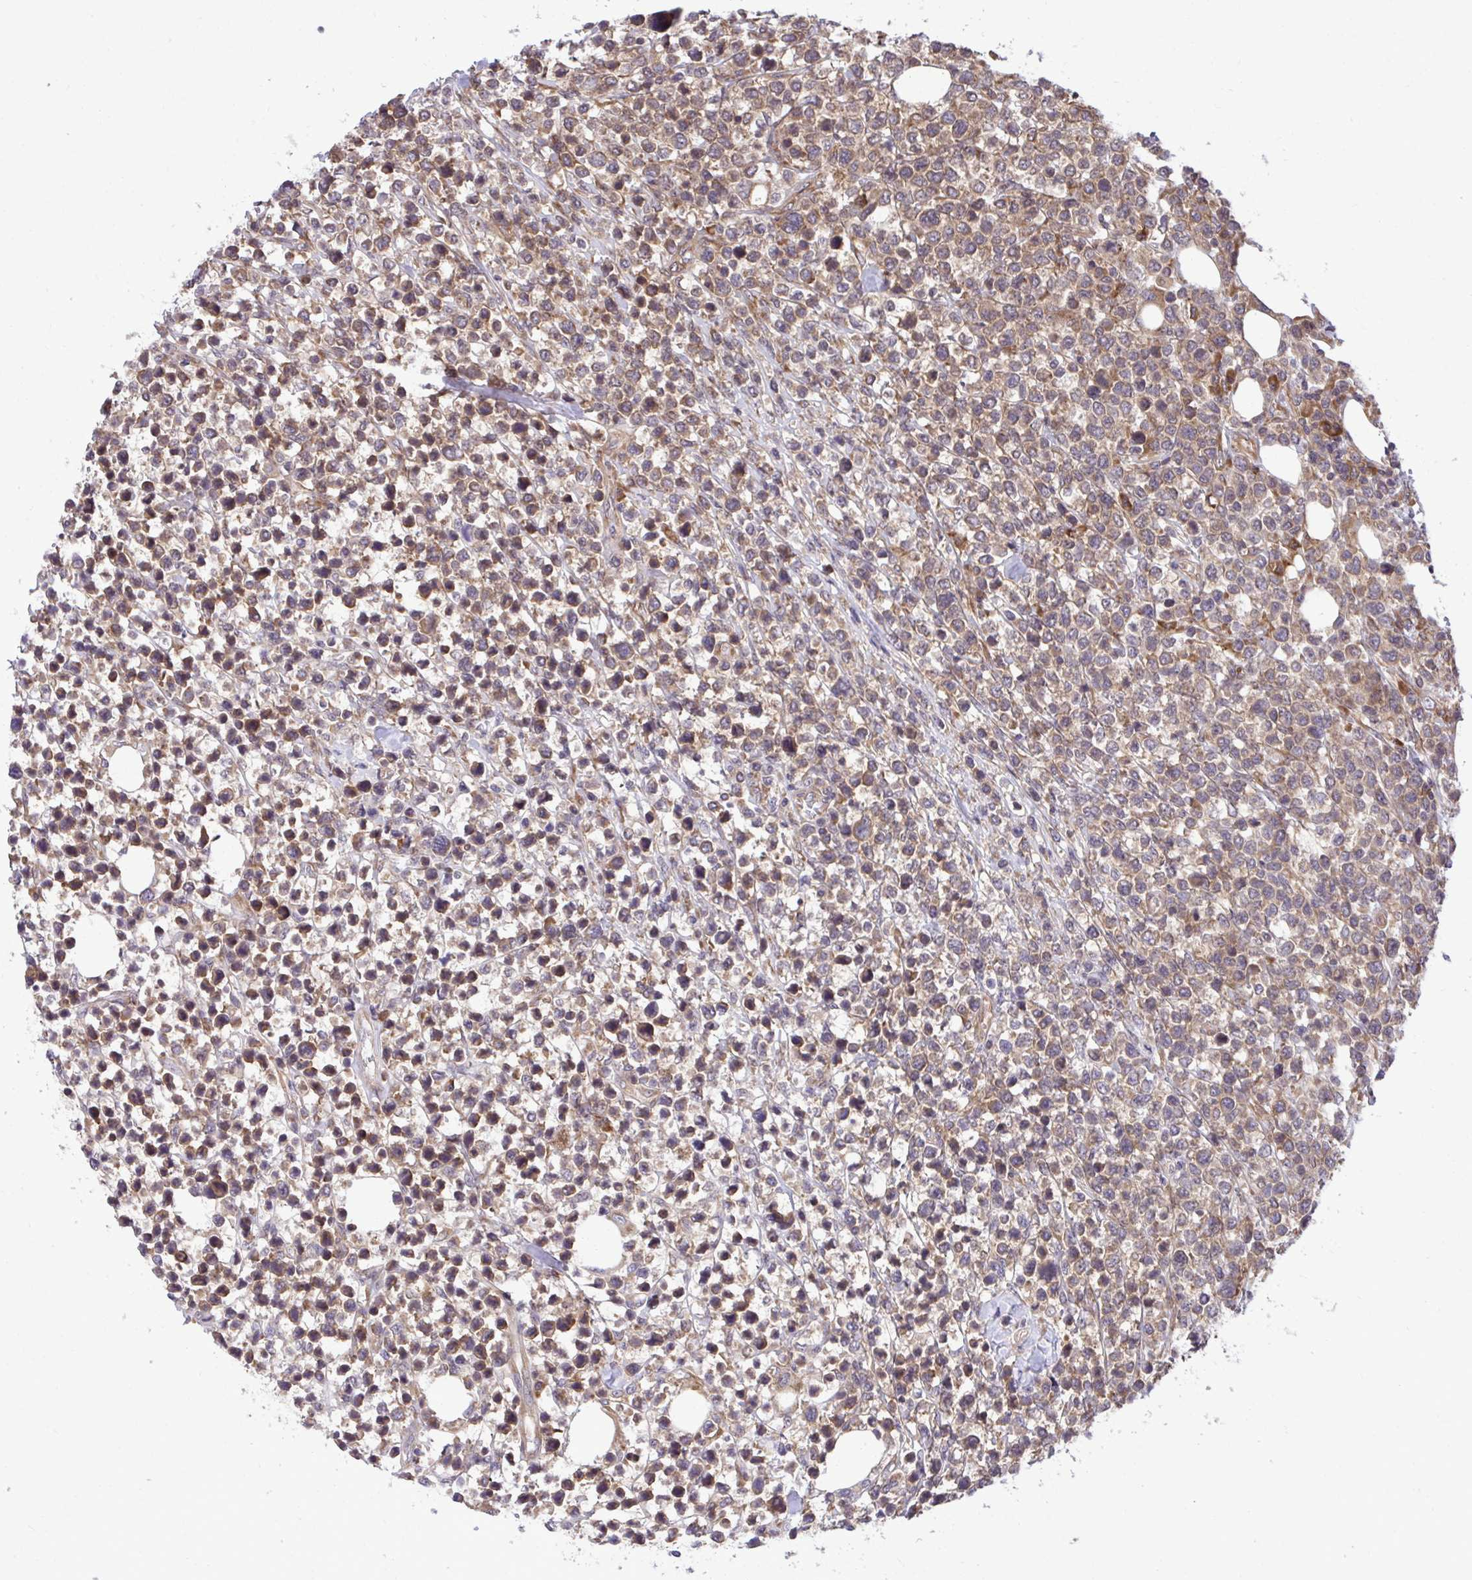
{"staining": {"intensity": "moderate", "quantity": ">75%", "location": "cytoplasmic/membranous"}, "tissue": "lymphoma", "cell_type": "Tumor cells", "image_type": "cancer", "snomed": [{"axis": "morphology", "description": "Malignant lymphoma, non-Hodgkin's type, High grade"}, {"axis": "topography", "description": "Soft tissue"}], "caption": "DAB (3,3'-diaminobenzidine) immunohistochemical staining of high-grade malignant lymphoma, non-Hodgkin's type demonstrates moderate cytoplasmic/membranous protein staining in approximately >75% of tumor cells. Immunohistochemistry (ihc) stains the protein of interest in brown and the nuclei are stained blue.", "gene": "RPS15", "patient": {"sex": "female", "age": 56}}